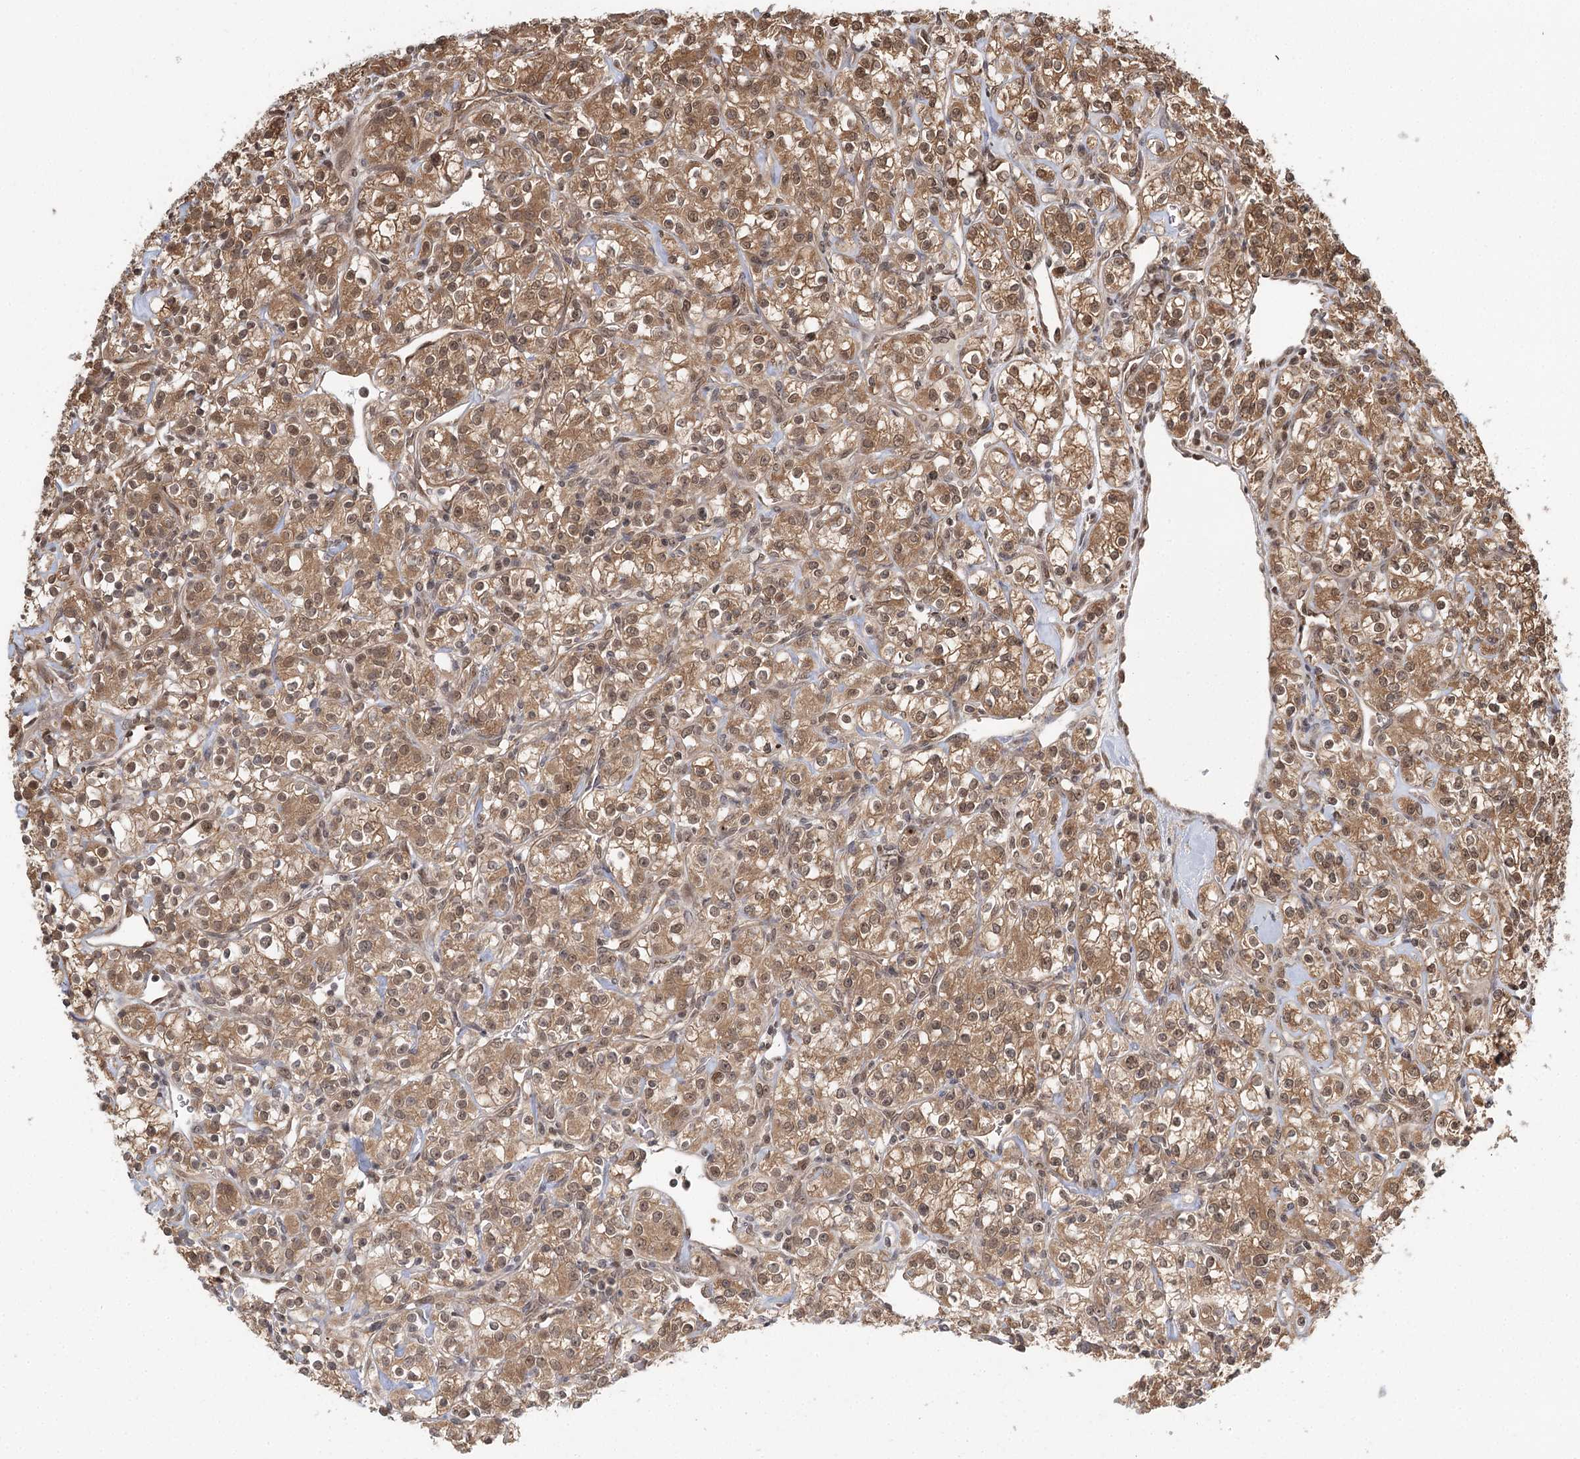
{"staining": {"intensity": "moderate", "quantity": ">75%", "location": "cytoplasmic/membranous,nuclear"}, "tissue": "renal cancer", "cell_type": "Tumor cells", "image_type": "cancer", "snomed": [{"axis": "morphology", "description": "Adenocarcinoma, NOS"}, {"axis": "topography", "description": "Kidney"}], "caption": "Renal cancer (adenocarcinoma) was stained to show a protein in brown. There is medium levels of moderate cytoplasmic/membranous and nuclear staining in approximately >75% of tumor cells.", "gene": "N6AMT1", "patient": {"sex": "male", "age": 77}}